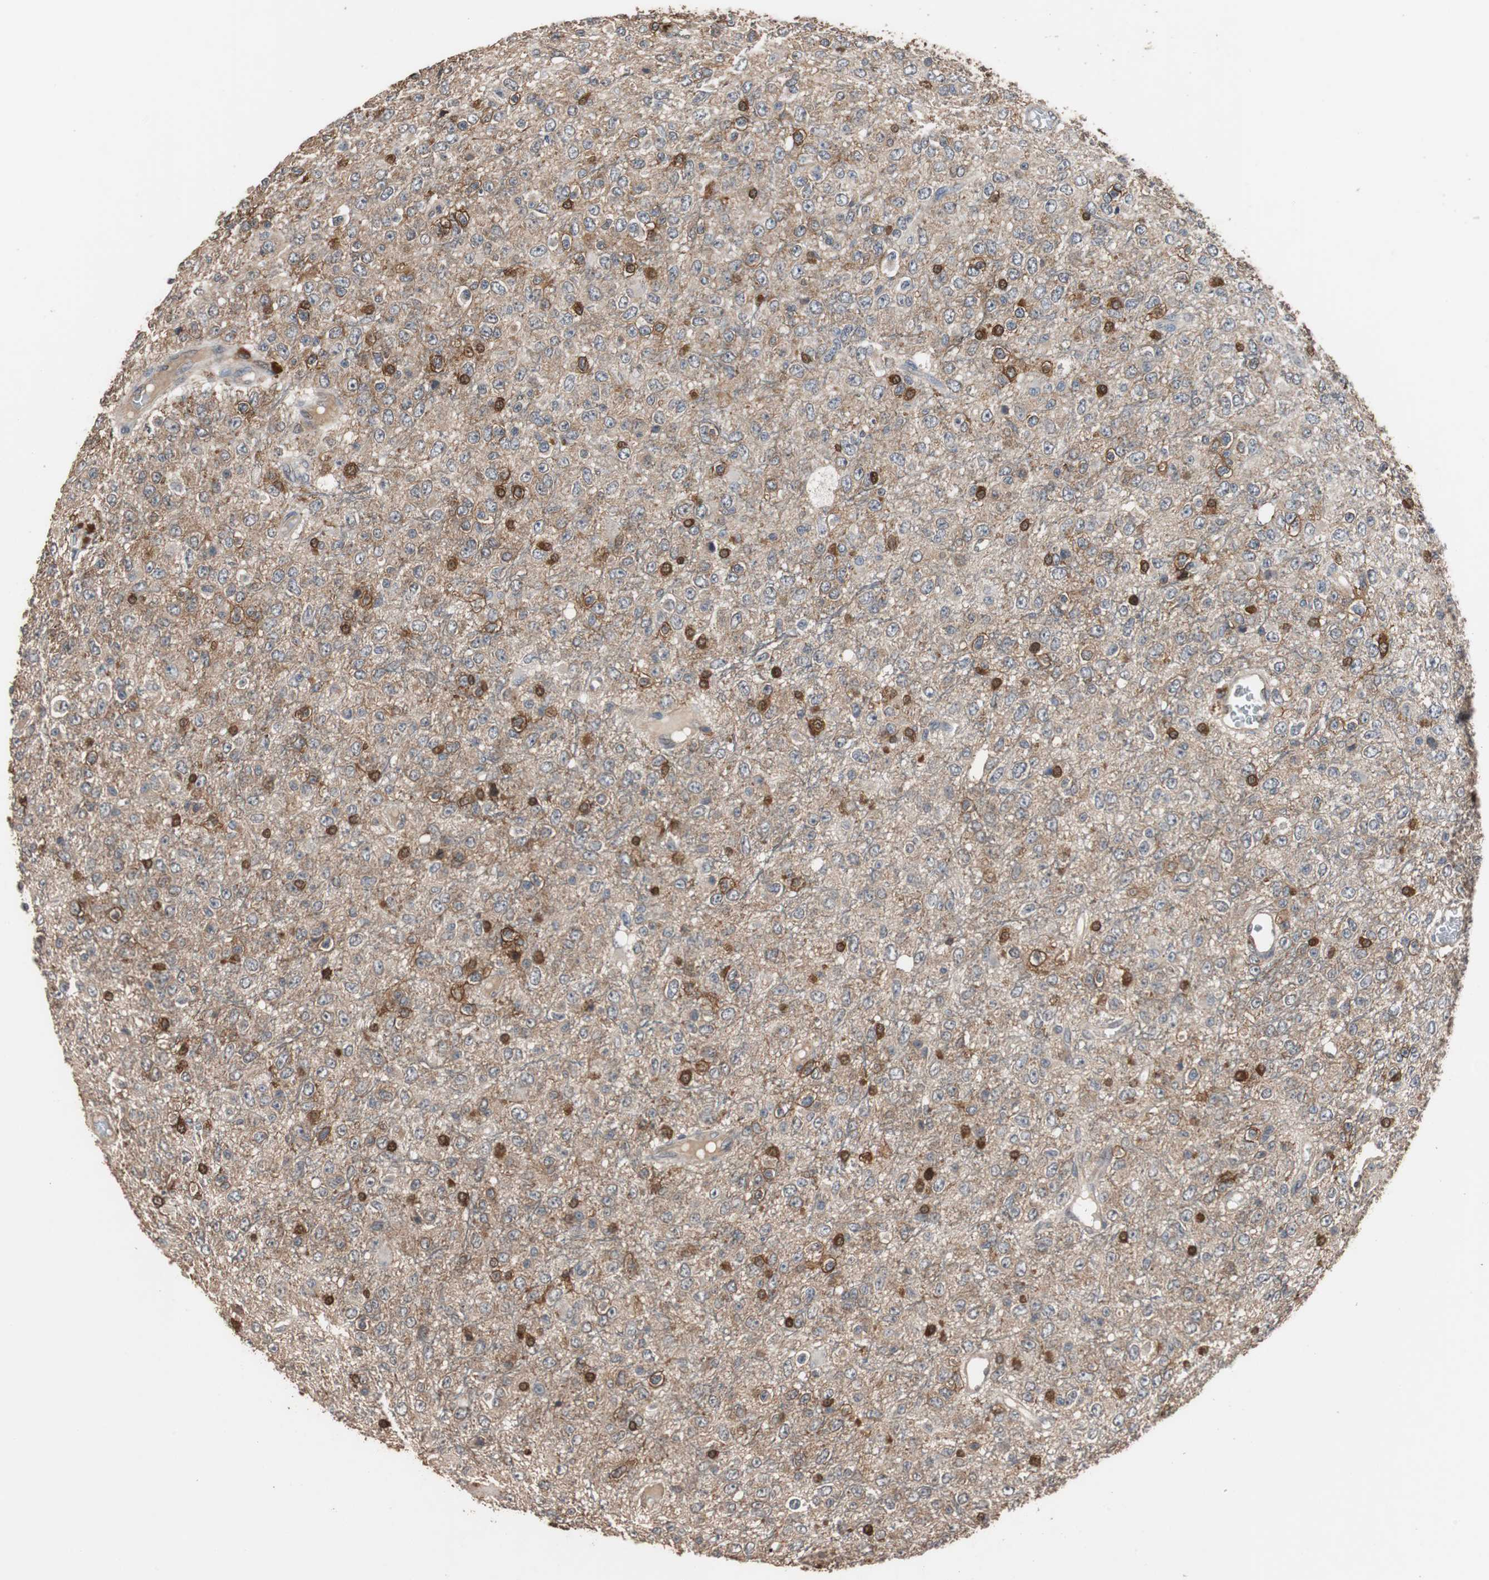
{"staining": {"intensity": "strong", "quantity": "<25%", "location": "cytoplasmic/membranous"}, "tissue": "glioma", "cell_type": "Tumor cells", "image_type": "cancer", "snomed": [{"axis": "morphology", "description": "Glioma, malignant, High grade"}, {"axis": "topography", "description": "pancreas cauda"}], "caption": "DAB (3,3'-diaminobenzidine) immunohistochemical staining of malignant glioma (high-grade) exhibits strong cytoplasmic/membranous protein staining in approximately <25% of tumor cells.", "gene": "NDRG1", "patient": {"sex": "male", "age": 60}}